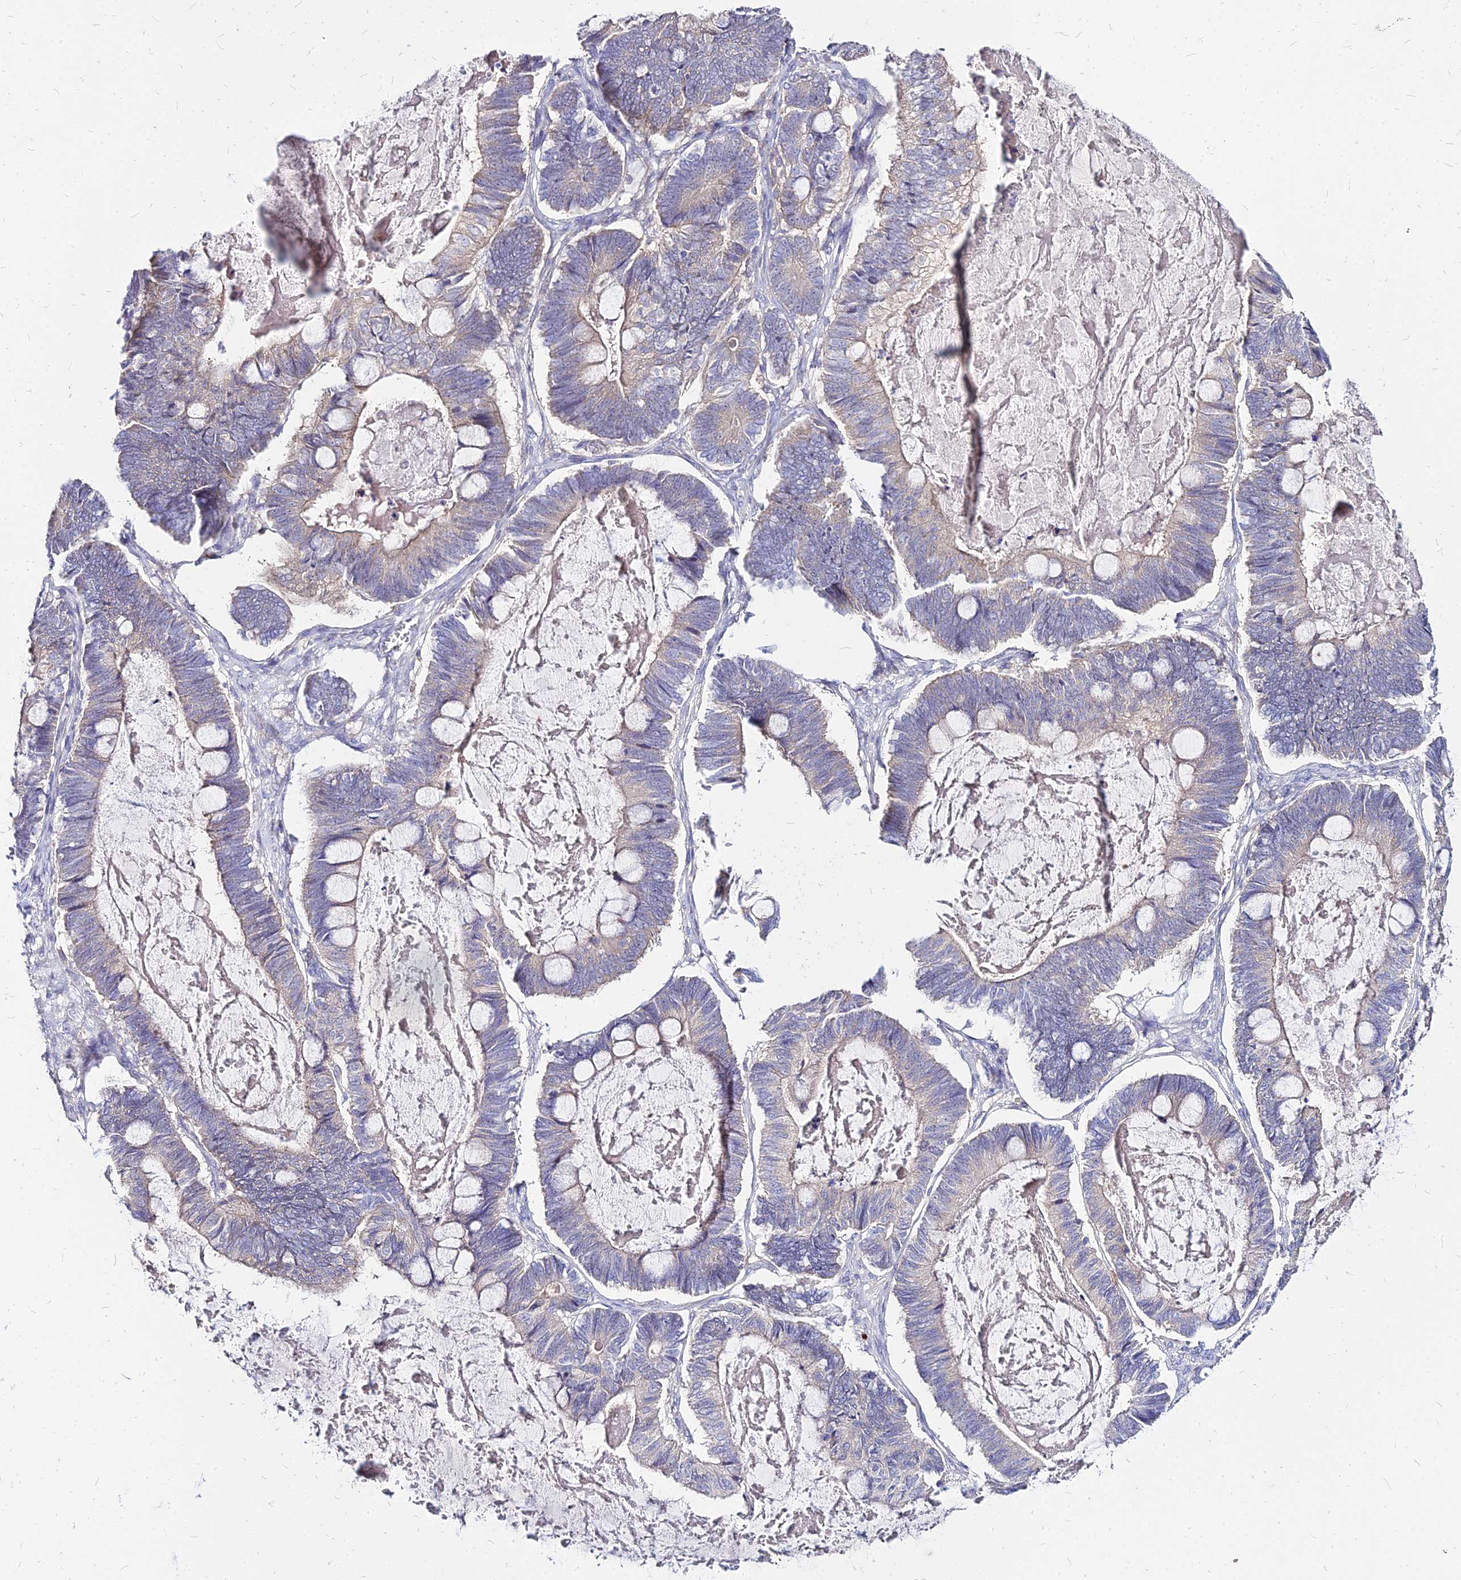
{"staining": {"intensity": "negative", "quantity": "none", "location": "none"}, "tissue": "ovarian cancer", "cell_type": "Tumor cells", "image_type": "cancer", "snomed": [{"axis": "morphology", "description": "Cystadenocarcinoma, mucinous, NOS"}, {"axis": "topography", "description": "Ovary"}], "caption": "The photomicrograph shows no significant staining in tumor cells of ovarian cancer (mucinous cystadenocarcinoma).", "gene": "COMMD10", "patient": {"sex": "female", "age": 61}}